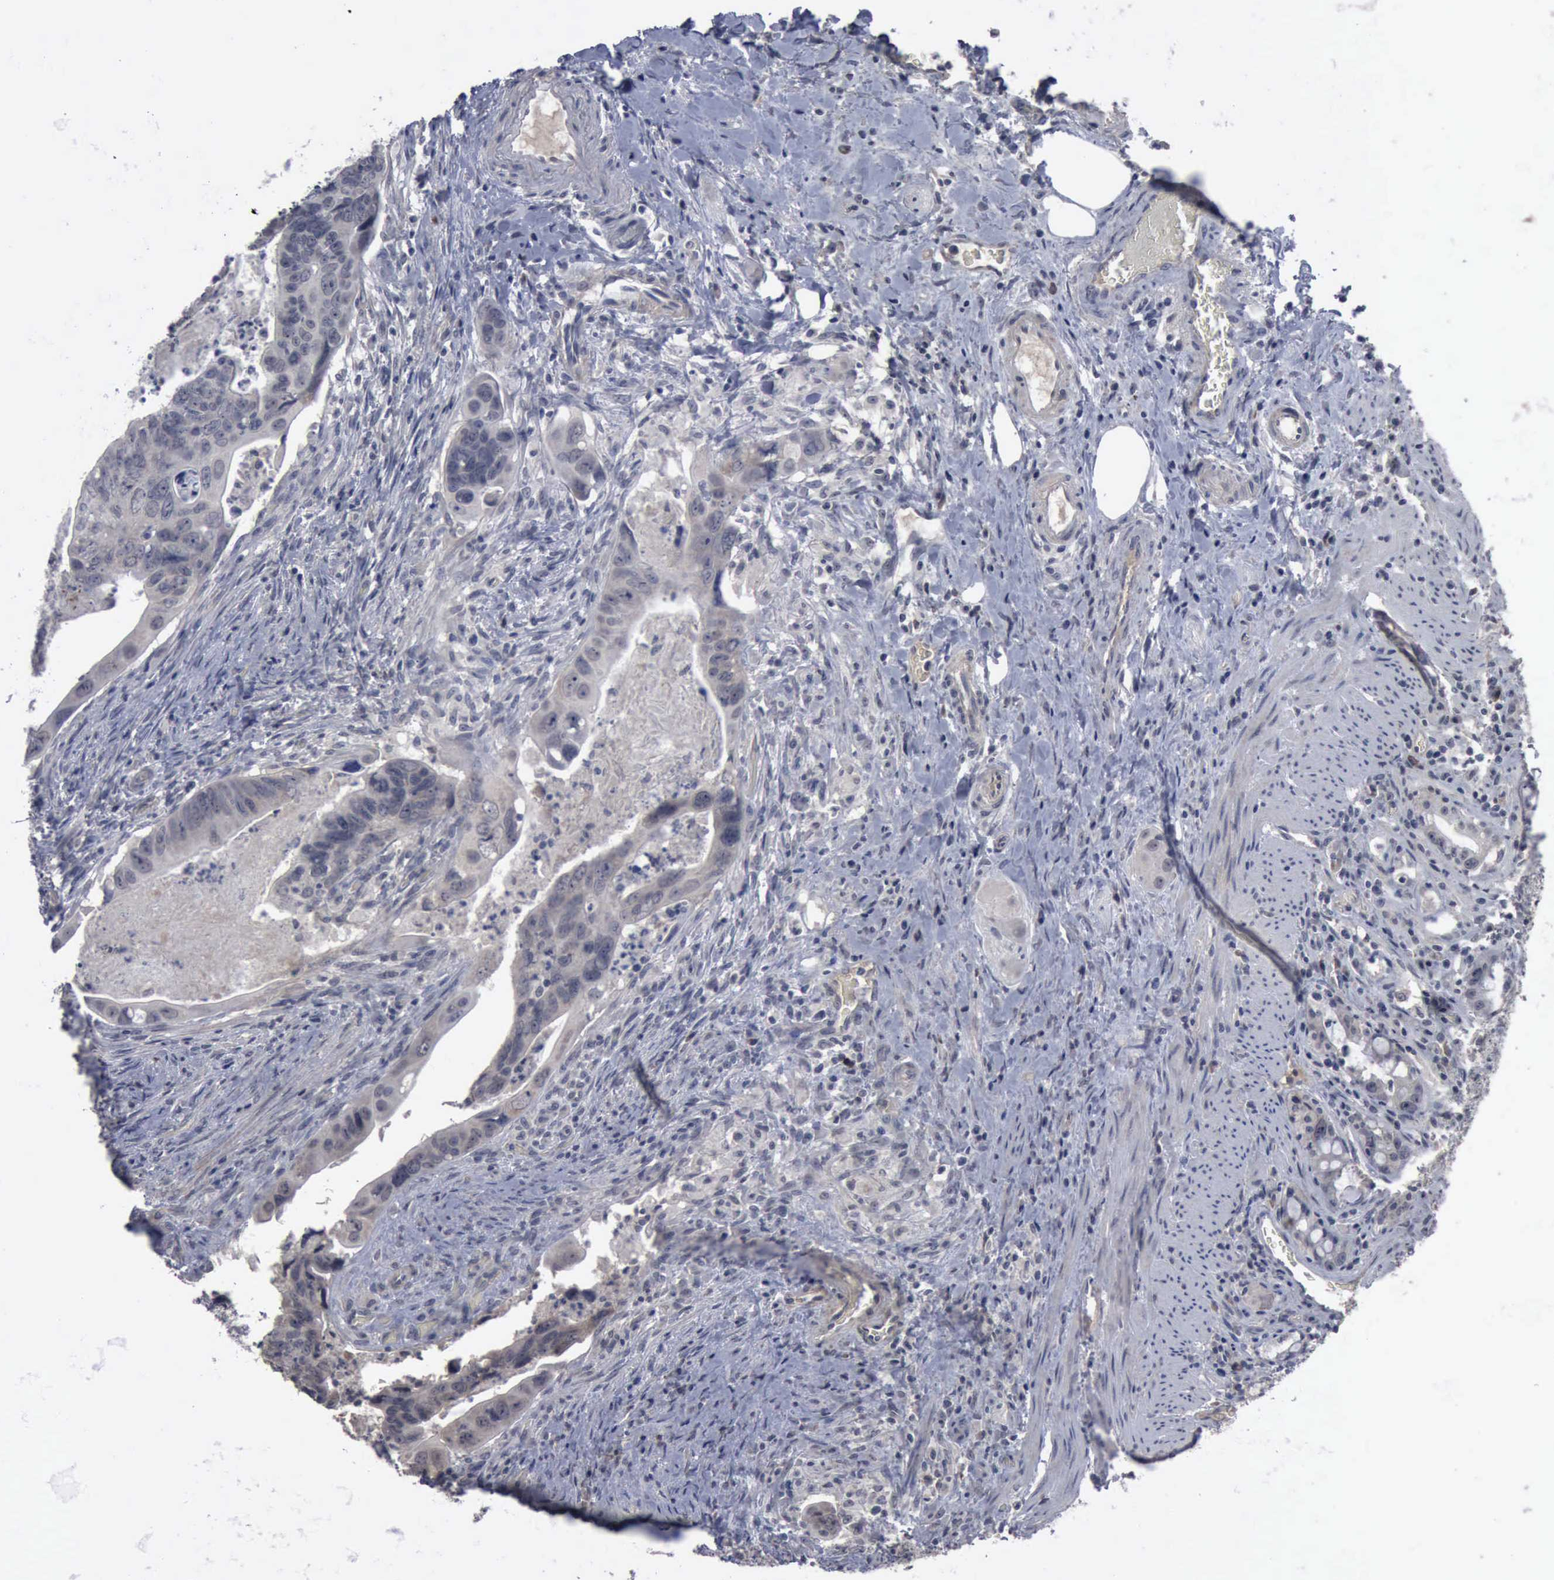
{"staining": {"intensity": "negative", "quantity": "none", "location": "none"}, "tissue": "colorectal cancer", "cell_type": "Tumor cells", "image_type": "cancer", "snomed": [{"axis": "morphology", "description": "Adenocarcinoma, NOS"}, {"axis": "topography", "description": "Rectum"}], "caption": "Immunohistochemistry histopathology image of neoplastic tissue: colorectal cancer stained with DAB demonstrates no significant protein staining in tumor cells.", "gene": "MYO18B", "patient": {"sex": "male", "age": 53}}